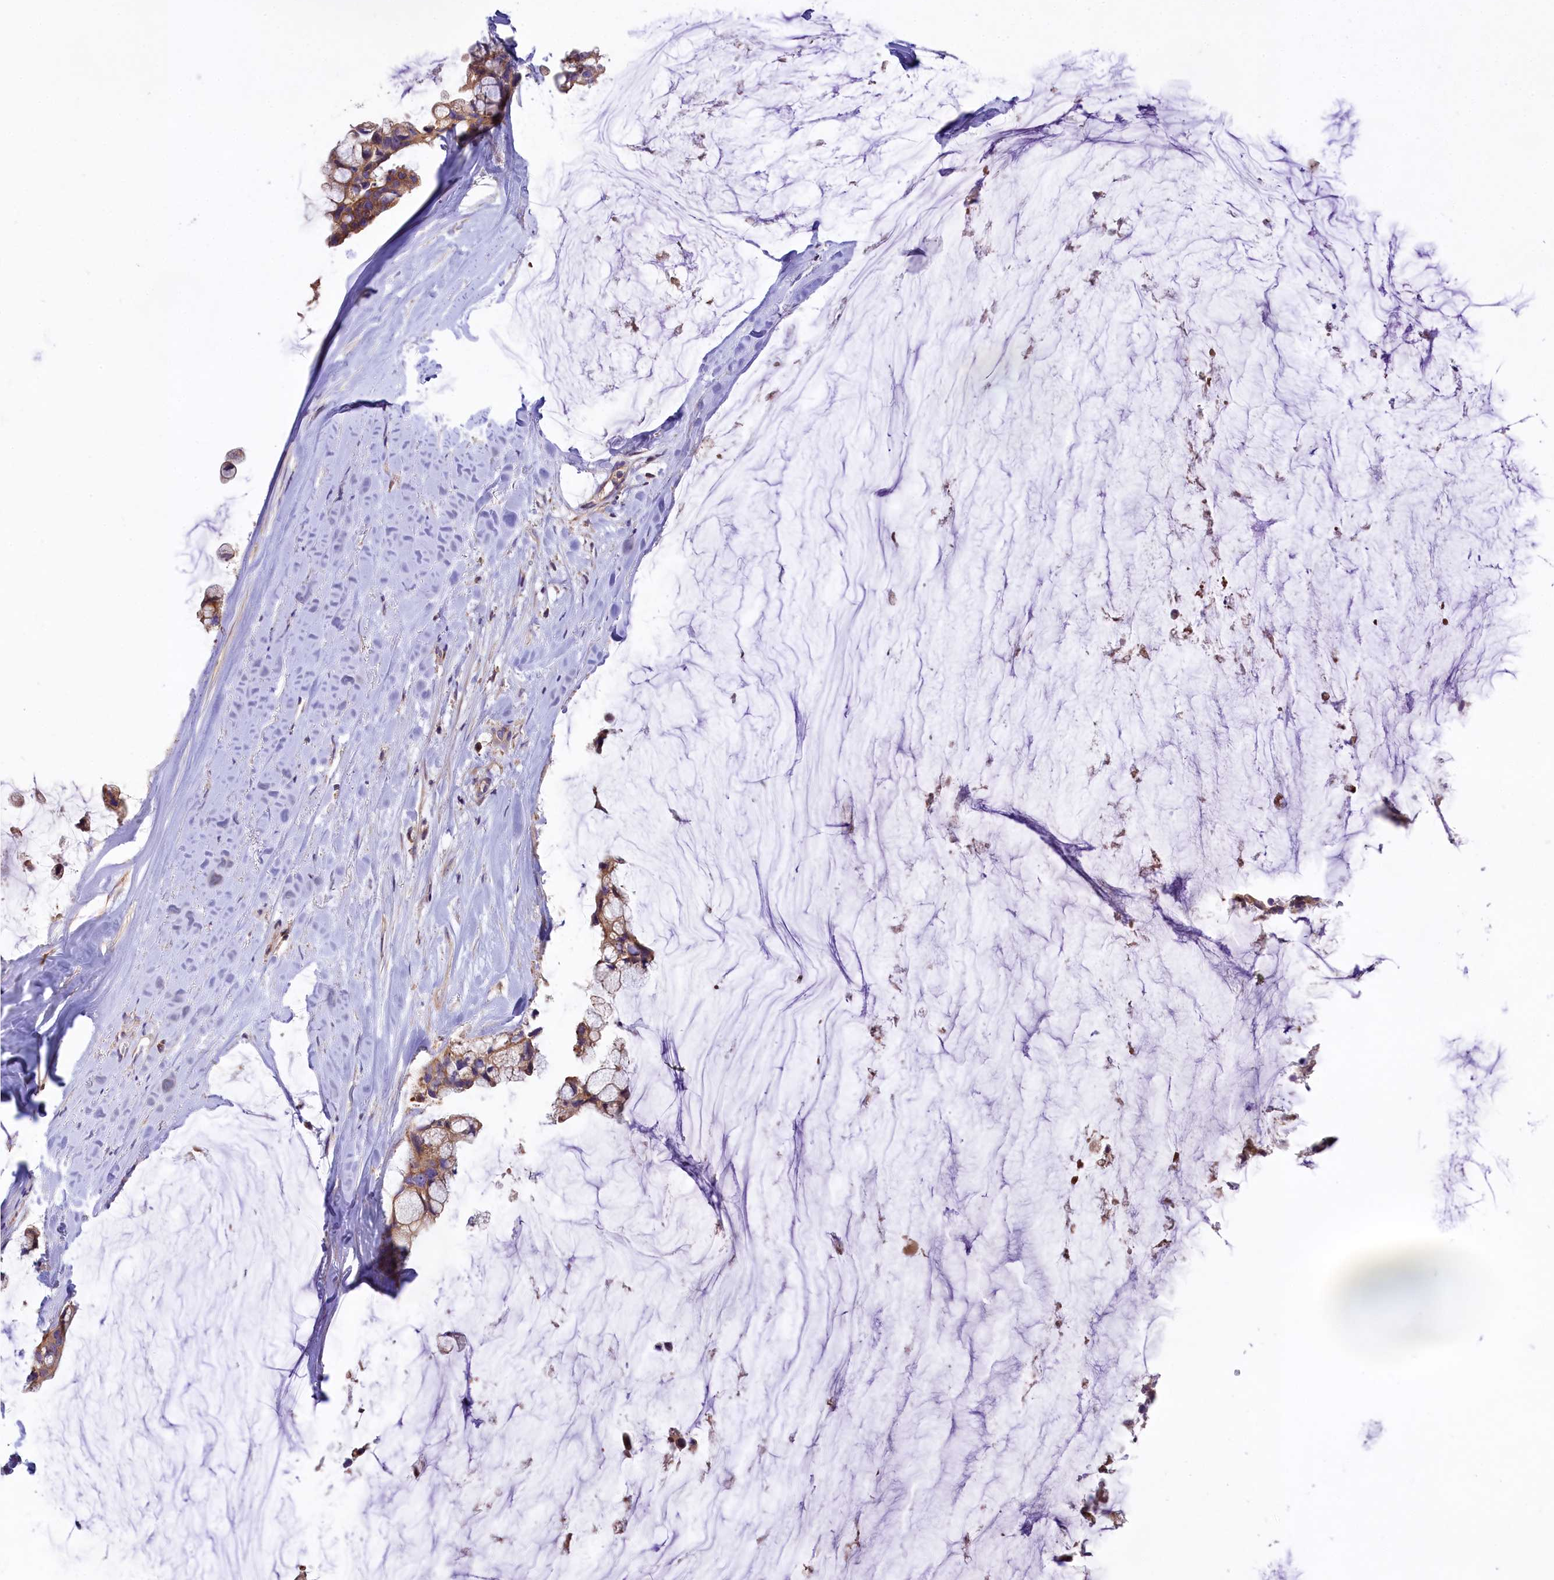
{"staining": {"intensity": "moderate", "quantity": "<25%", "location": "cytoplasmic/membranous"}, "tissue": "ovarian cancer", "cell_type": "Tumor cells", "image_type": "cancer", "snomed": [{"axis": "morphology", "description": "Cystadenocarcinoma, mucinous, NOS"}, {"axis": "topography", "description": "Ovary"}], "caption": "Ovarian cancer stained for a protein (brown) exhibits moderate cytoplasmic/membranous positive positivity in approximately <25% of tumor cells.", "gene": "PEMT", "patient": {"sex": "female", "age": 39}}